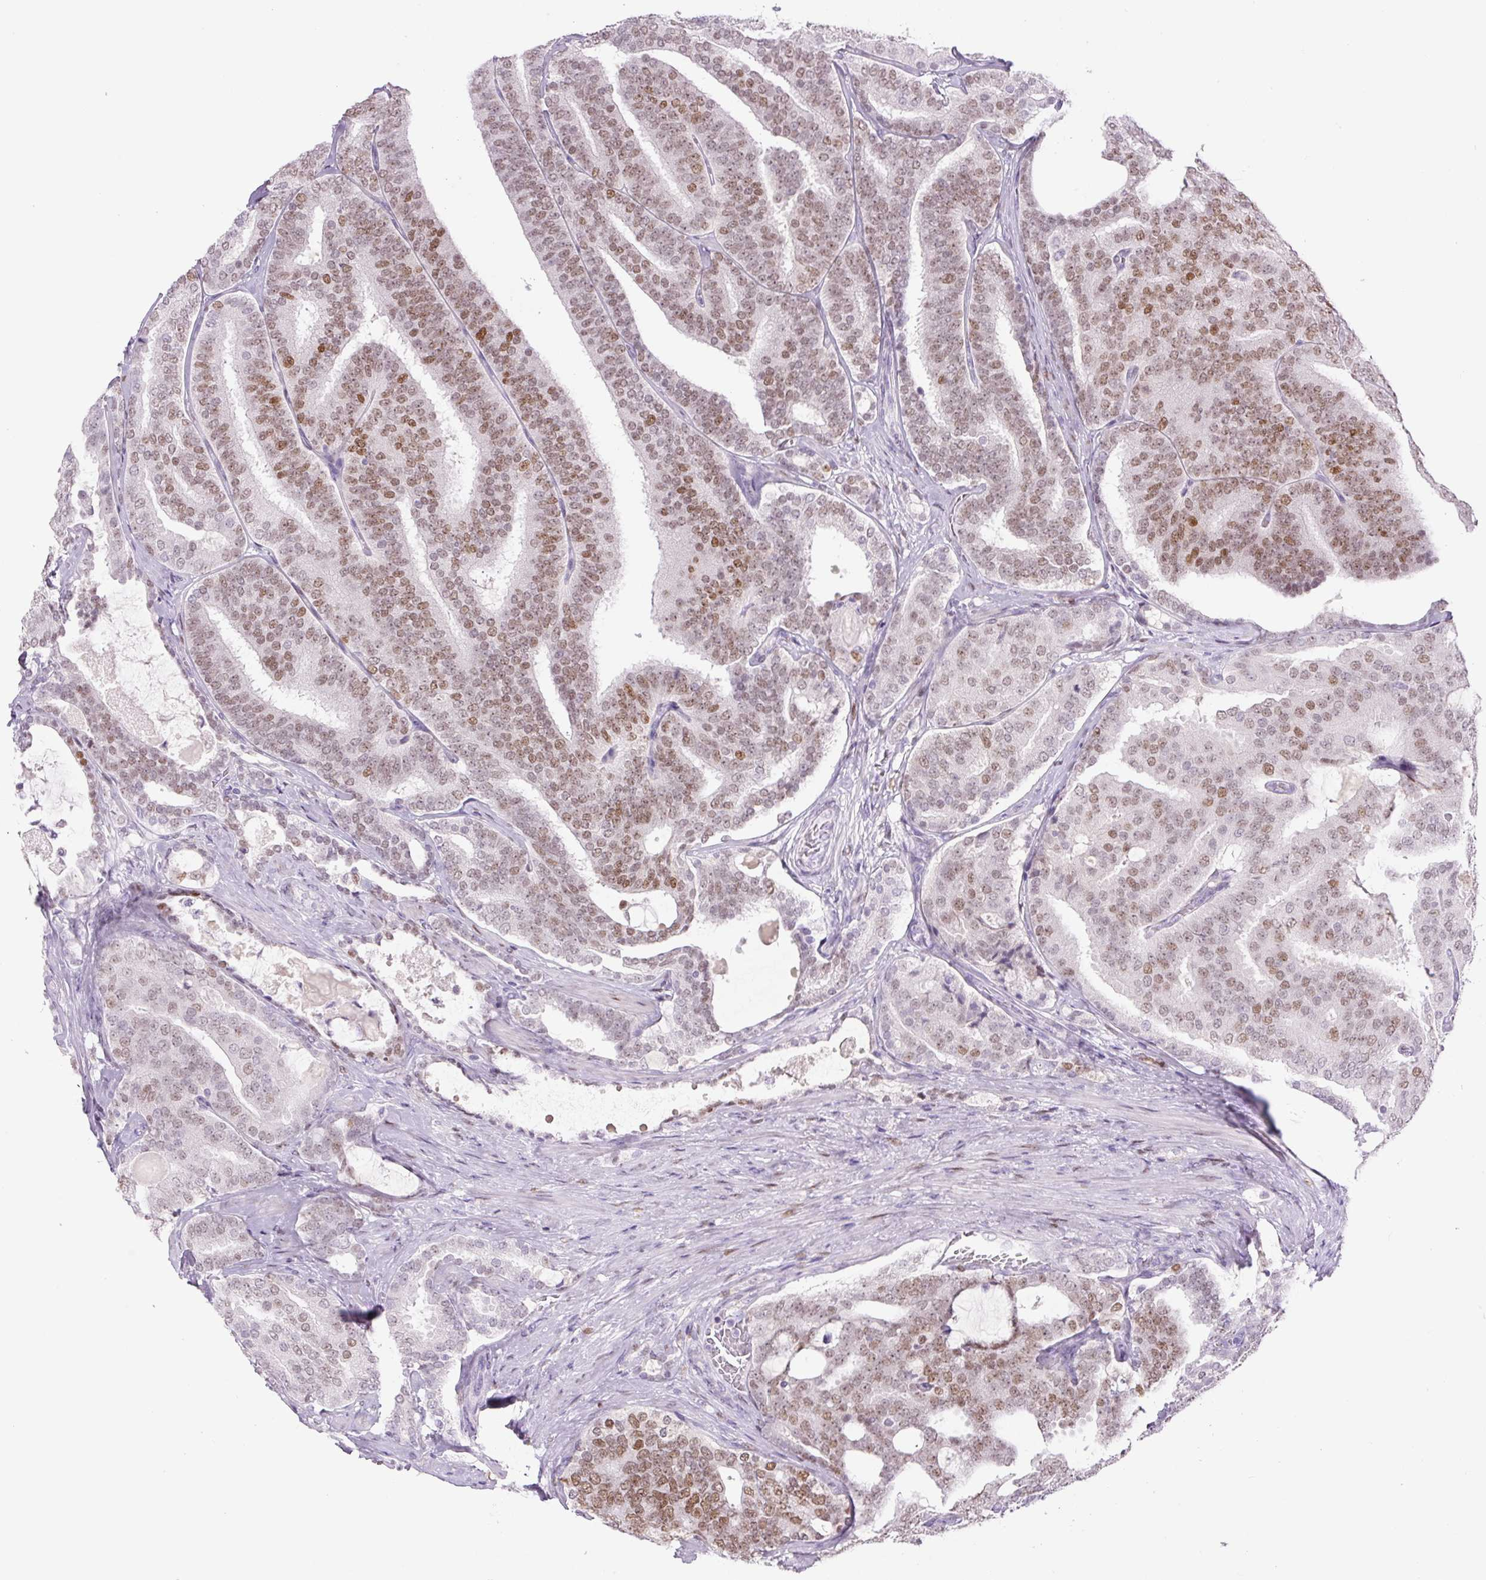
{"staining": {"intensity": "moderate", "quantity": ">75%", "location": "nuclear"}, "tissue": "prostate cancer", "cell_type": "Tumor cells", "image_type": "cancer", "snomed": [{"axis": "morphology", "description": "Adenocarcinoma, High grade"}, {"axis": "topography", "description": "Prostate"}], "caption": "Moderate nuclear positivity for a protein is appreciated in approximately >75% of tumor cells of prostate cancer using immunohistochemistry.", "gene": "SIX1", "patient": {"sex": "male", "age": 65}}